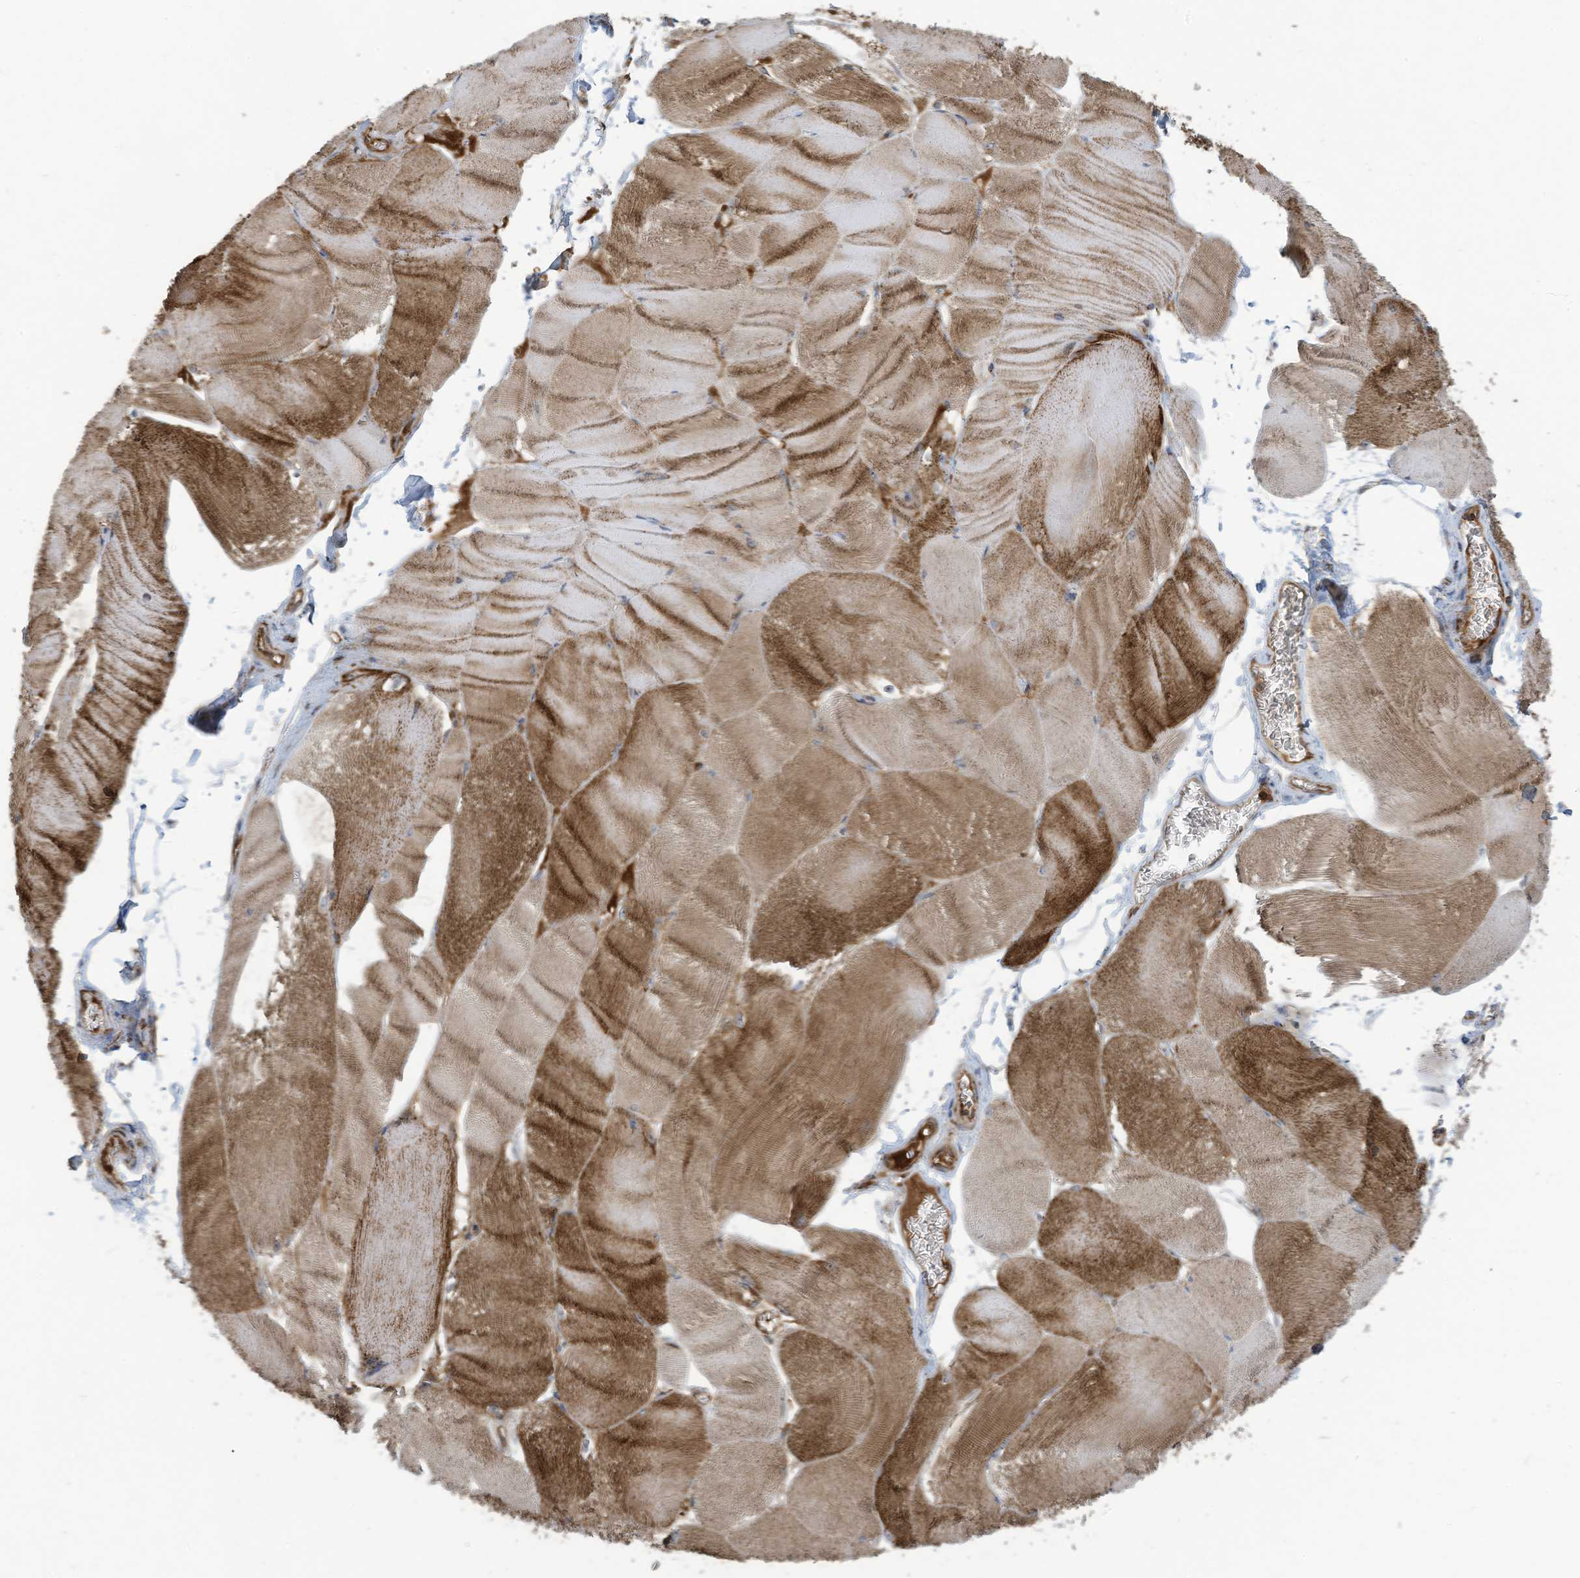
{"staining": {"intensity": "strong", "quantity": "25%-75%", "location": "cytoplasmic/membranous"}, "tissue": "skeletal muscle", "cell_type": "Myocytes", "image_type": "normal", "snomed": [{"axis": "morphology", "description": "Normal tissue, NOS"}, {"axis": "morphology", "description": "Basal cell carcinoma"}, {"axis": "topography", "description": "Skeletal muscle"}], "caption": "Immunohistochemistry histopathology image of normal skeletal muscle: skeletal muscle stained using immunohistochemistry (IHC) displays high levels of strong protein expression localized specifically in the cytoplasmic/membranous of myocytes, appearing as a cytoplasmic/membranous brown color.", "gene": "COX10", "patient": {"sex": "female", "age": 64}}